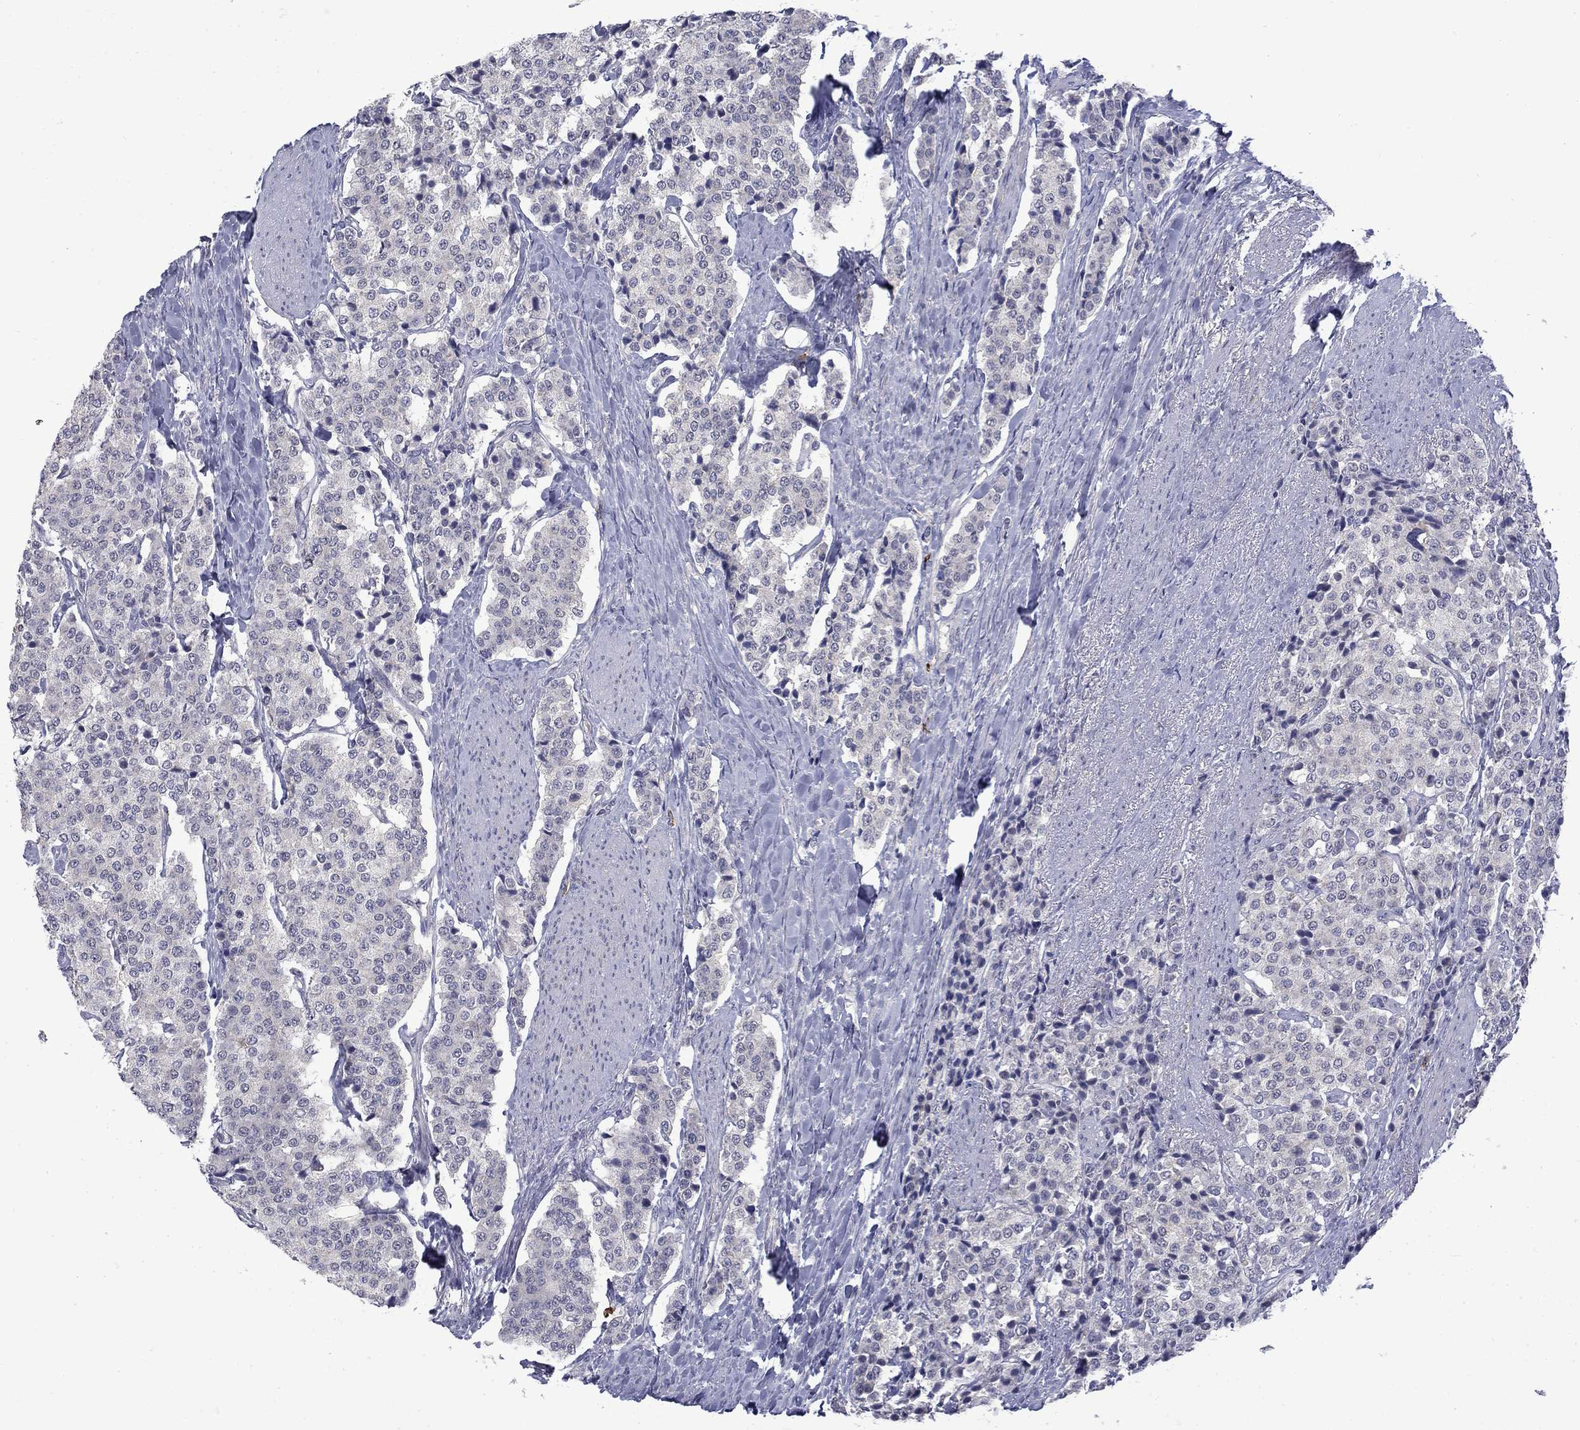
{"staining": {"intensity": "negative", "quantity": "none", "location": "none"}, "tissue": "carcinoid", "cell_type": "Tumor cells", "image_type": "cancer", "snomed": [{"axis": "morphology", "description": "Carcinoid, malignant, NOS"}, {"axis": "topography", "description": "Small intestine"}], "caption": "An immunohistochemistry photomicrograph of carcinoid (malignant) is shown. There is no staining in tumor cells of carcinoid (malignant).", "gene": "PCBP3", "patient": {"sex": "female", "age": 58}}